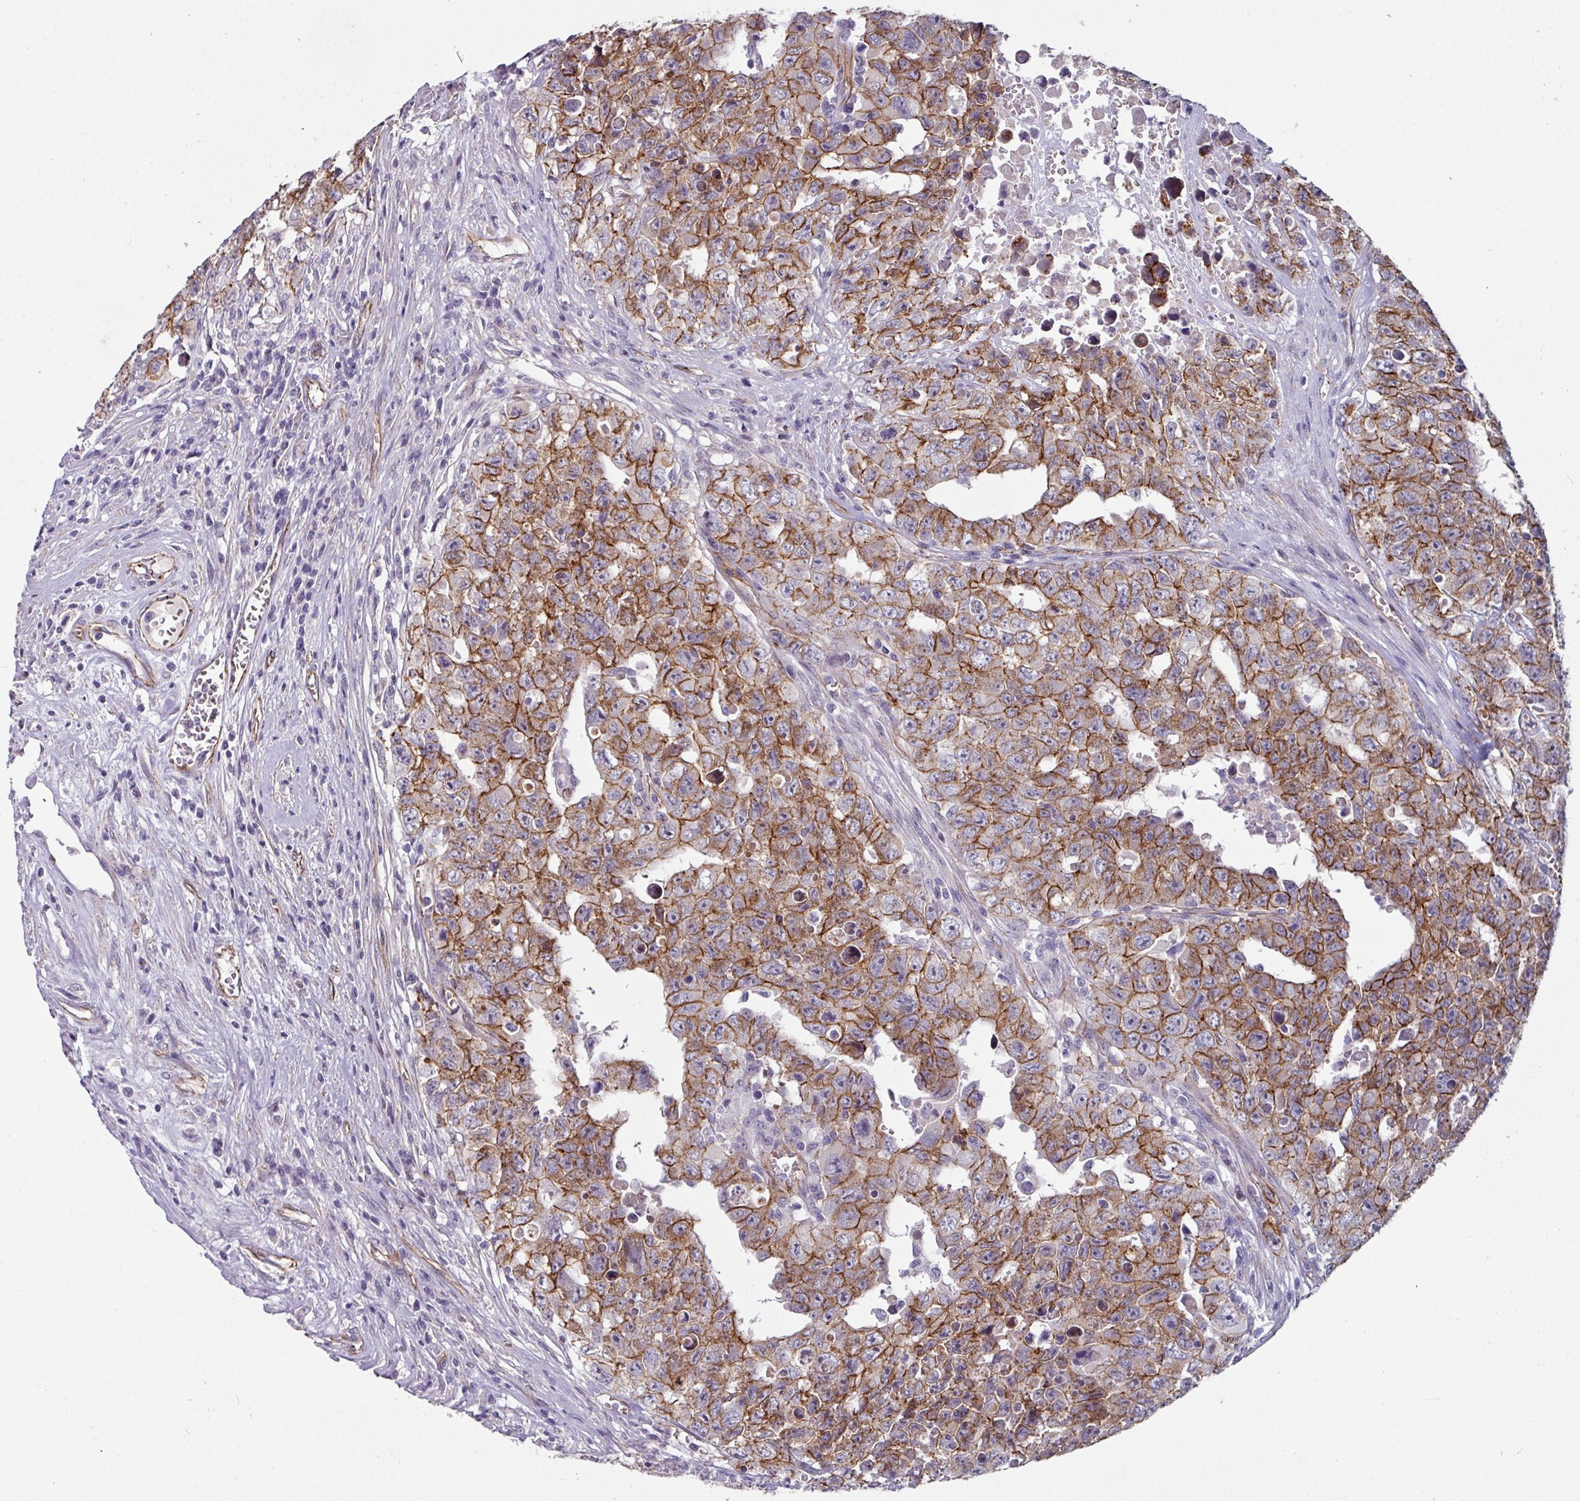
{"staining": {"intensity": "moderate", "quantity": ">75%", "location": "cytoplasmic/membranous"}, "tissue": "testis cancer", "cell_type": "Tumor cells", "image_type": "cancer", "snomed": [{"axis": "morphology", "description": "Carcinoma, Embryonal, NOS"}, {"axis": "topography", "description": "Testis"}], "caption": "Immunohistochemical staining of human embryonal carcinoma (testis) demonstrates medium levels of moderate cytoplasmic/membranous expression in about >75% of tumor cells. (Stains: DAB in brown, nuclei in blue, Microscopy: brightfield microscopy at high magnification).", "gene": "JUP", "patient": {"sex": "male", "age": 24}}